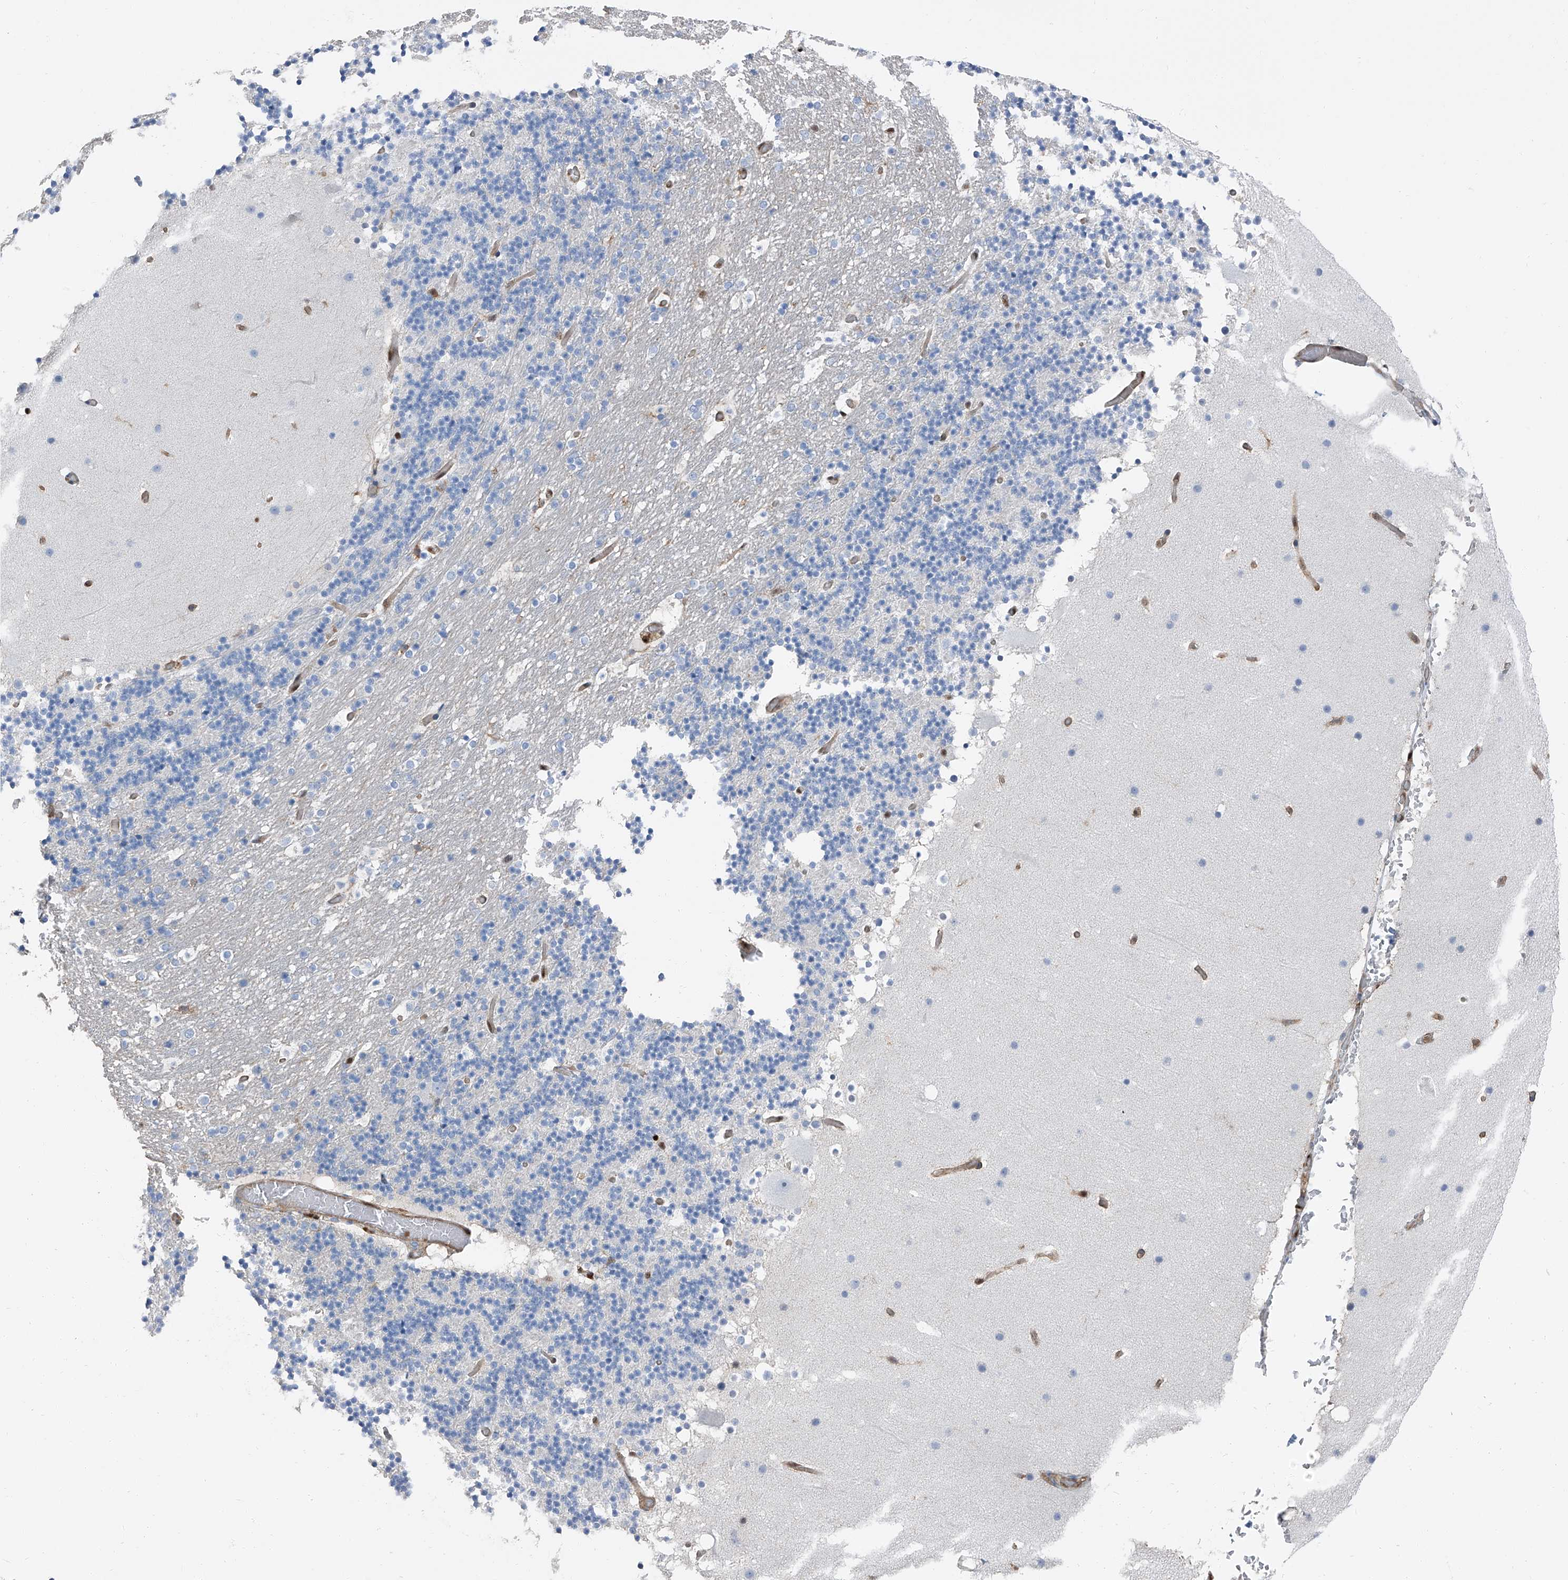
{"staining": {"intensity": "negative", "quantity": "none", "location": "none"}, "tissue": "cerebellum", "cell_type": "Cells in granular layer", "image_type": "normal", "snomed": [{"axis": "morphology", "description": "Normal tissue, NOS"}, {"axis": "topography", "description": "Cerebellum"}], "caption": "Human cerebellum stained for a protein using IHC exhibits no expression in cells in granular layer.", "gene": "PSMB10", "patient": {"sex": "male", "age": 57}}